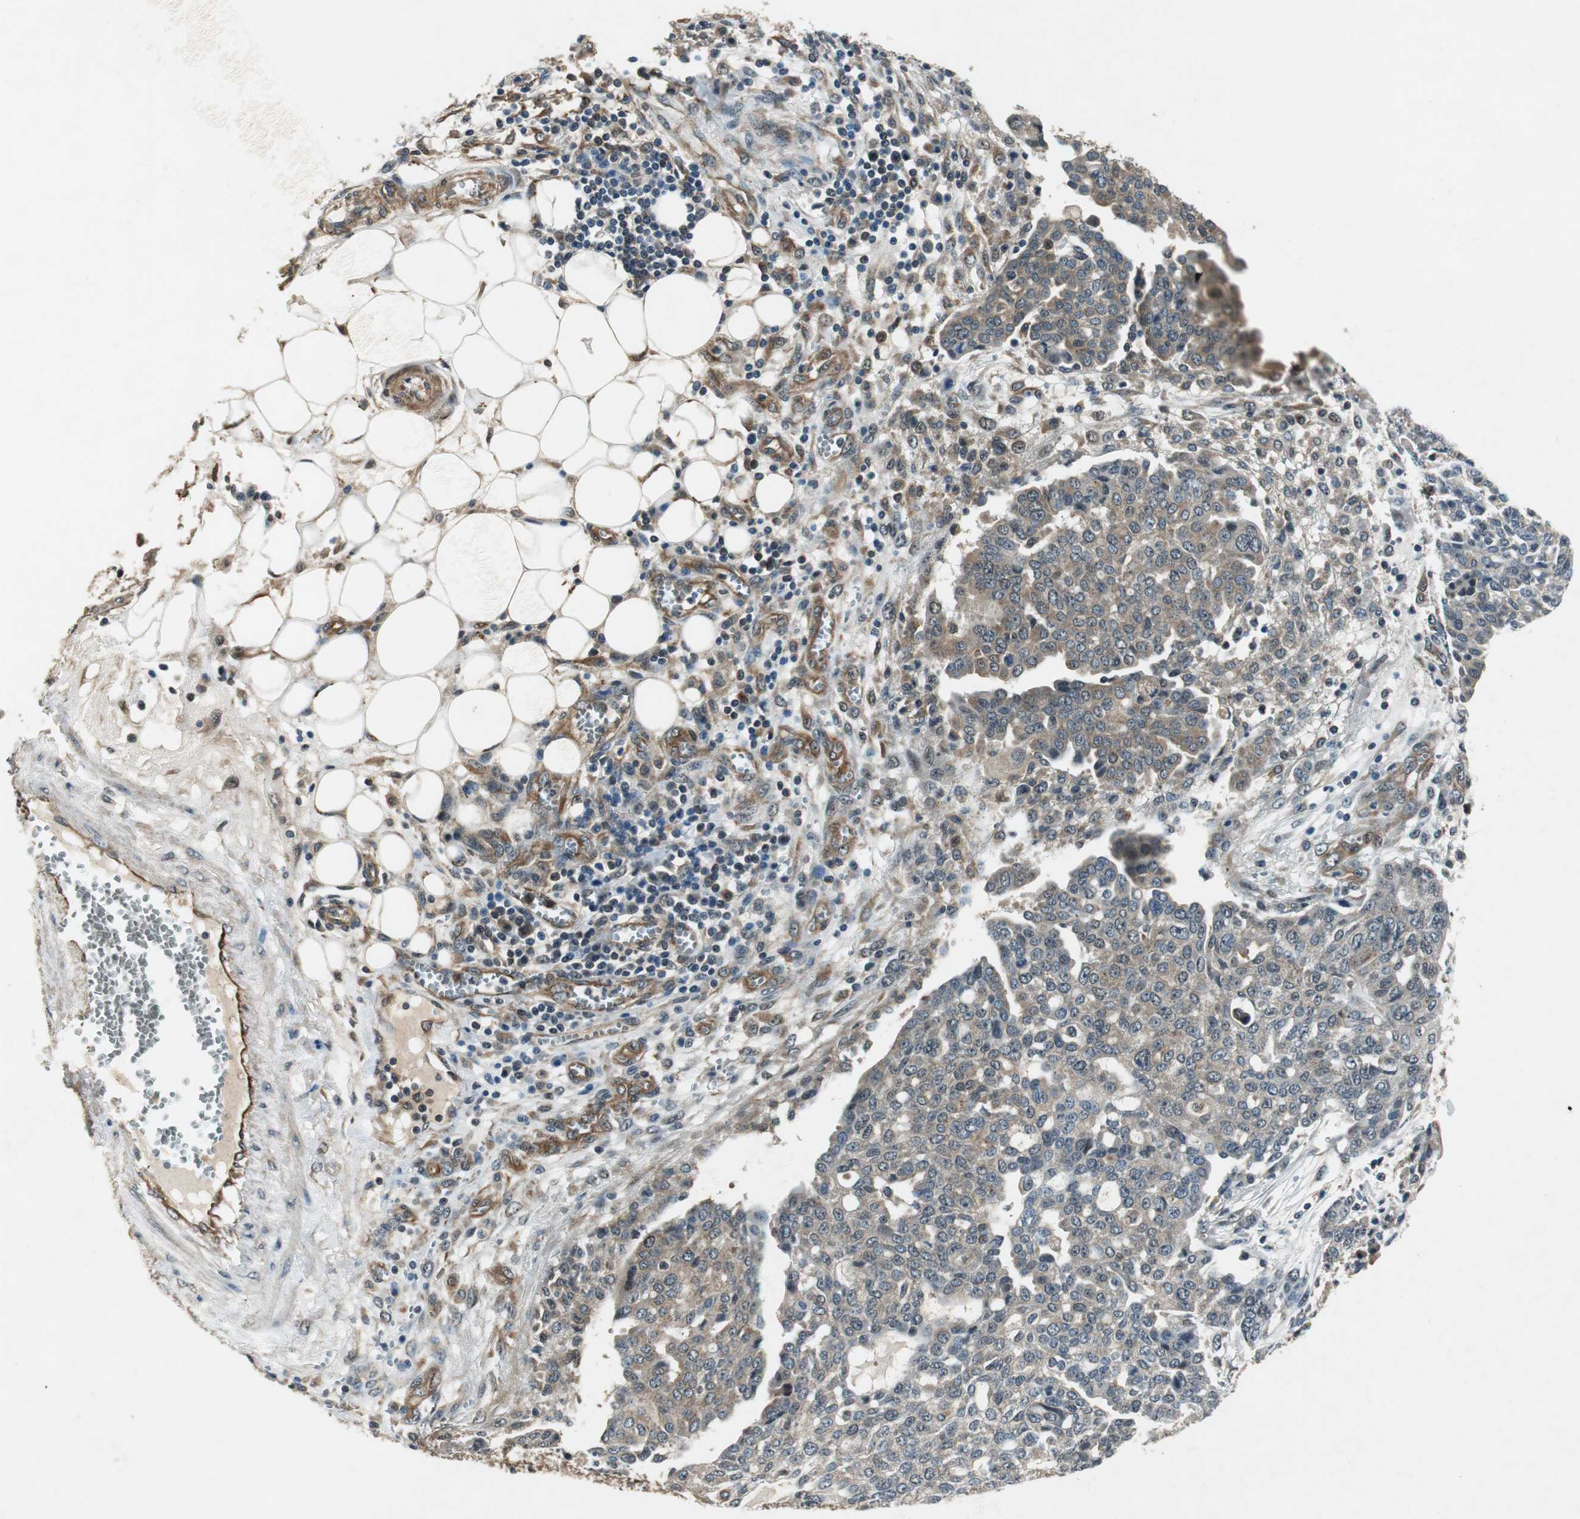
{"staining": {"intensity": "weak", "quantity": ">75%", "location": "cytoplasmic/membranous"}, "tissue": "ovarian cancer", "cell_type": "Tumor cells", "image_type": "cancer", "snomed": [{"axis": "morphology", "description": "Cystadenocarcinoma, serous, NOS"}, {"axis": "topography", "description": "Soft tissue"}, {"axis": "topography", "description": "Ovary"}], "caption": "Immunohistochemistry (IHC) (DAB (3,3'-diaminobenzidine)) staining of human ovarian serous cystadenocarcinoma displays weak cytoplasmic/membranous protein positivity in approximately >75% of tumor cells.", "gene": "PSMB4", "patient": {"sex": "female", "age": 57}}